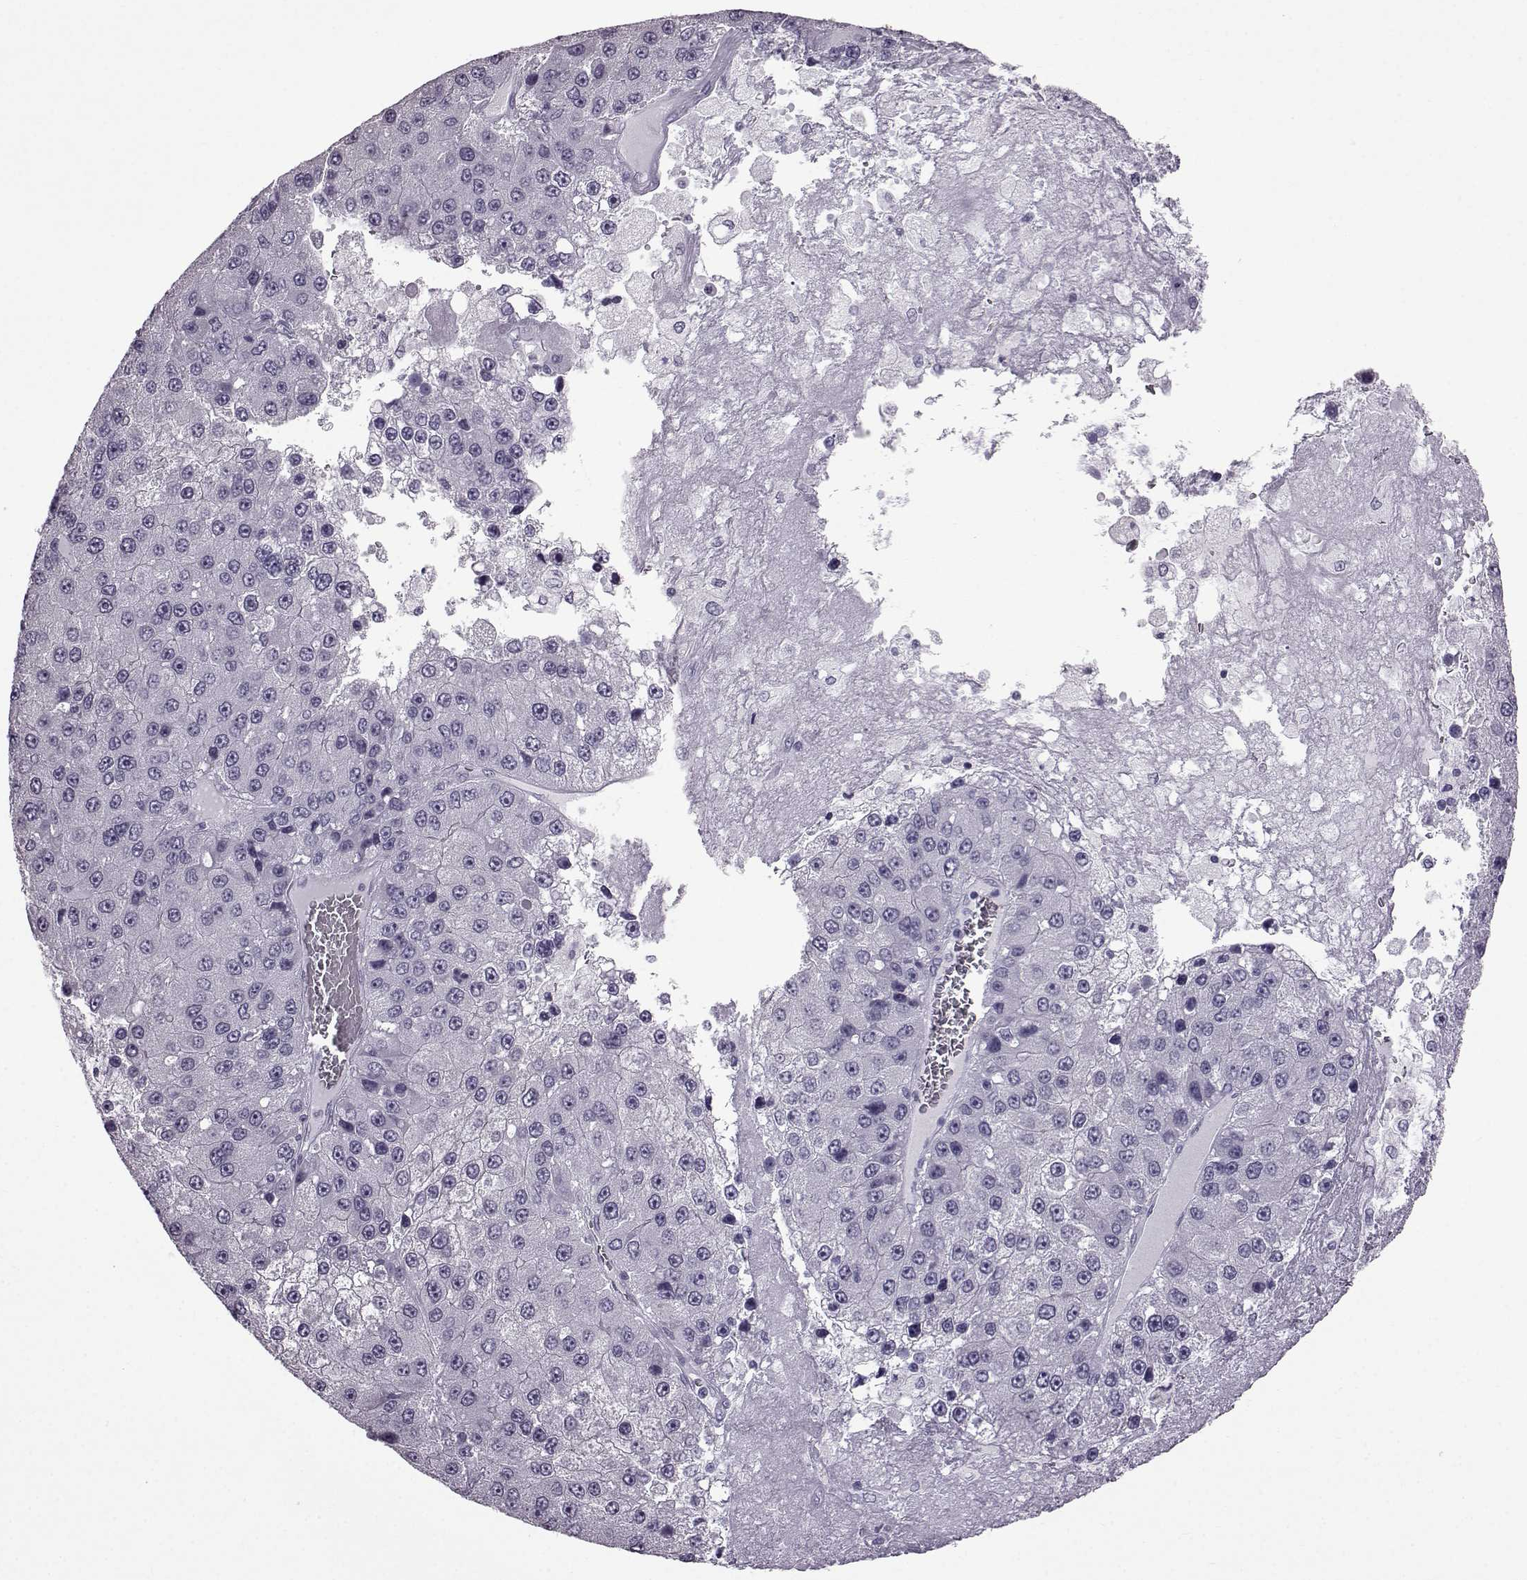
{"staining": {"intensity": "negative", "quantity": "none", "location": "none"}, "tissue": "liver cancer", "cell_type": "Tumor cells", "image_type": "cancer", "snomed": [{"axis": "morphology", "description": "Carcinoma, Hepatocellular, NOS"}, {"axis": "topography", "description": "Liver"}], "caption": "An immunohistochemistry (IHC) micrograph of liver cancer is shown. There is no staining in tumor cells of liver cancer.", "gene": "SLC28A2", "patient": {"sex": "female", "age": 73}}